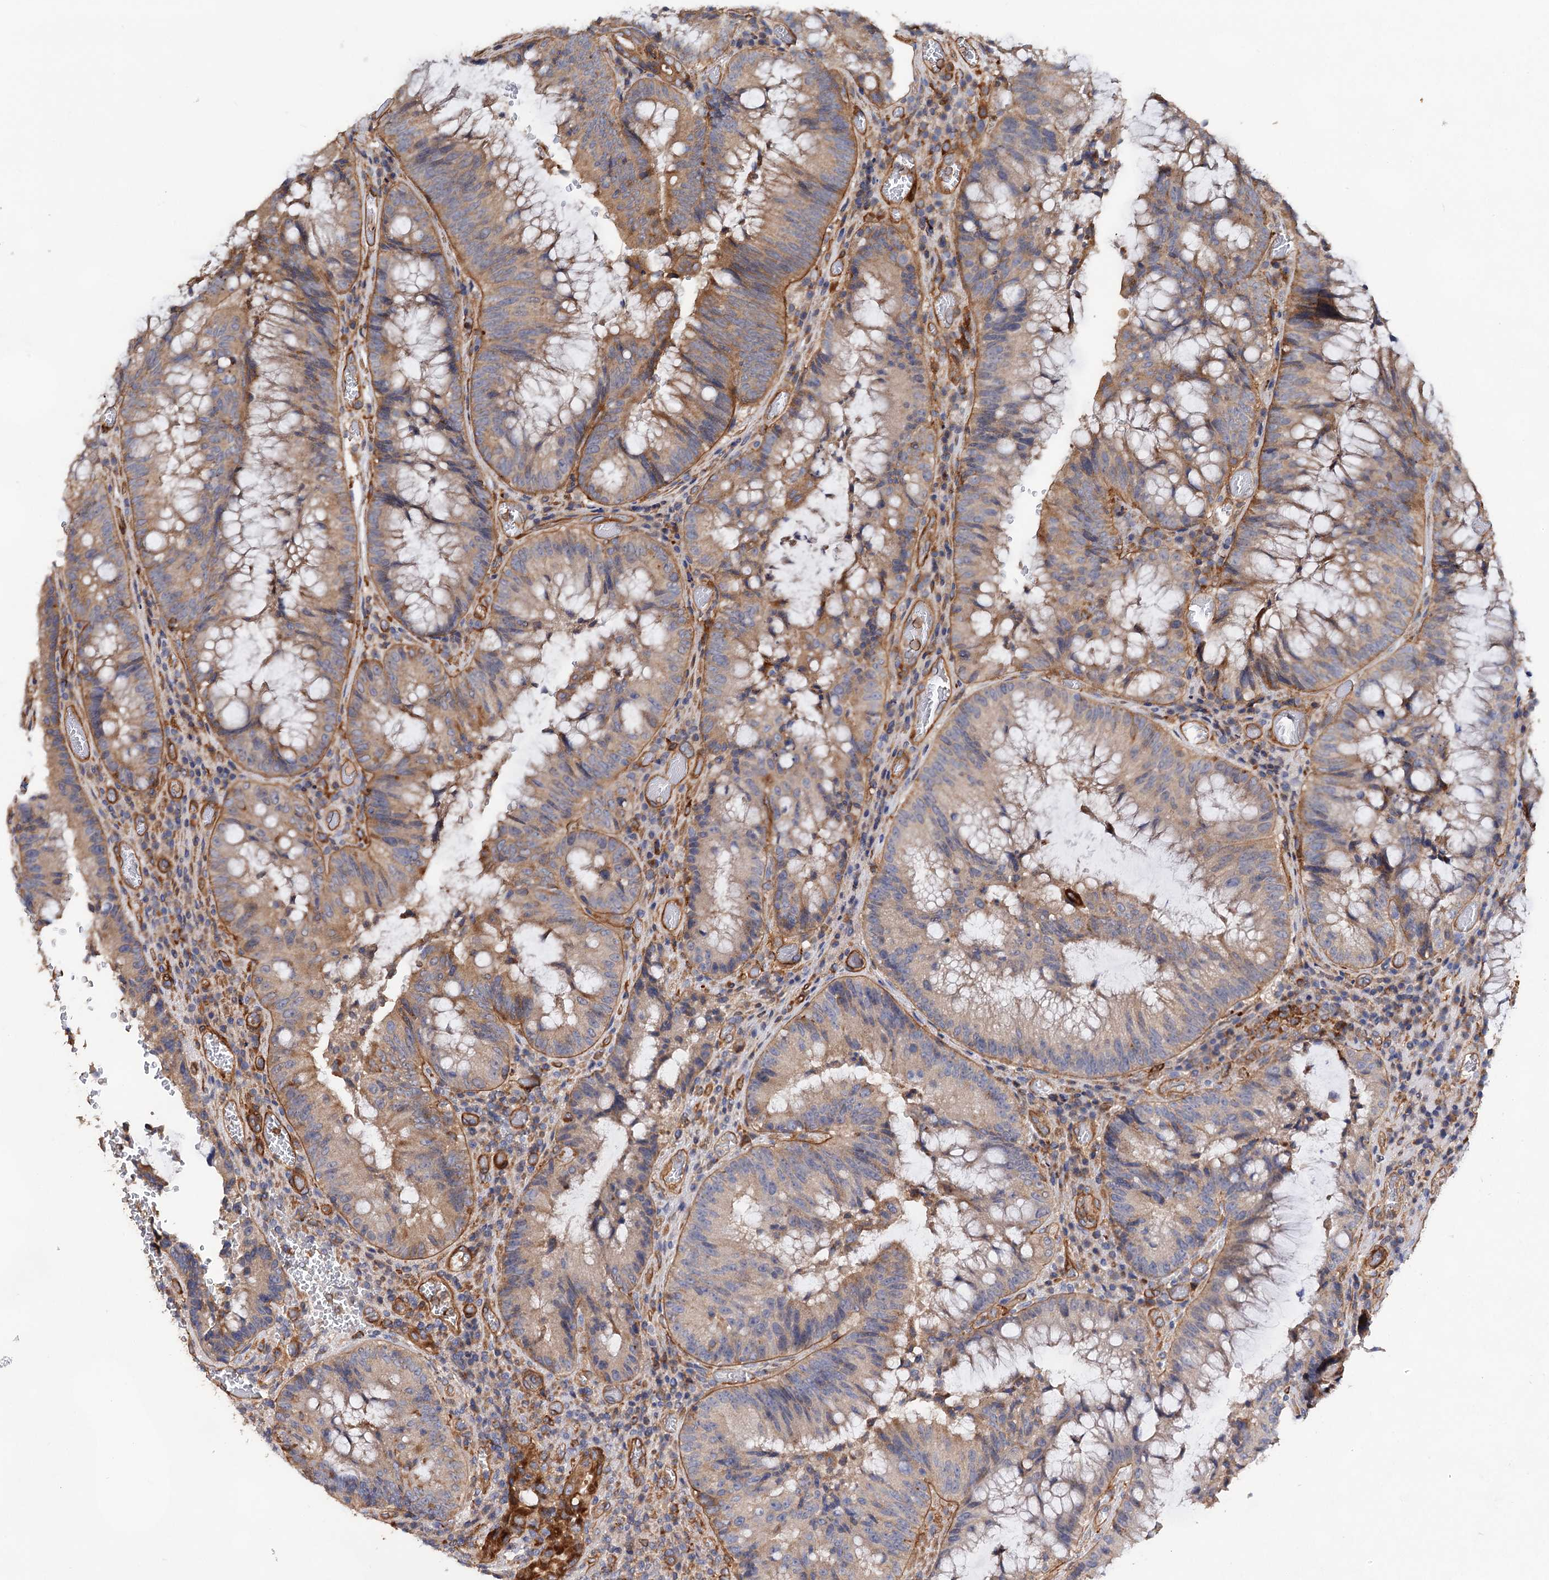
{"staining": {"intensity": "weak", "quantity": "<25%", "location": "cytoplasmic/membranous"}, "tissue": "colorectal cancer", "cell_type": "Tumor cells", "image_type": "cancer", "snomed": [{"axis": "morphology", "description": "Adenocarcinoma, NOS"}, {"axis": "topography", "description": "Rectum"}], "caption": "This is a micrograph of immunohistochemistry (IHC) staining of colorectal adenocarcinoma, which shows no staining in tumor cells. Nuclei are stained in blue.", "gene": "CSAD", "patient": {"sex": "male", "age": 69}}